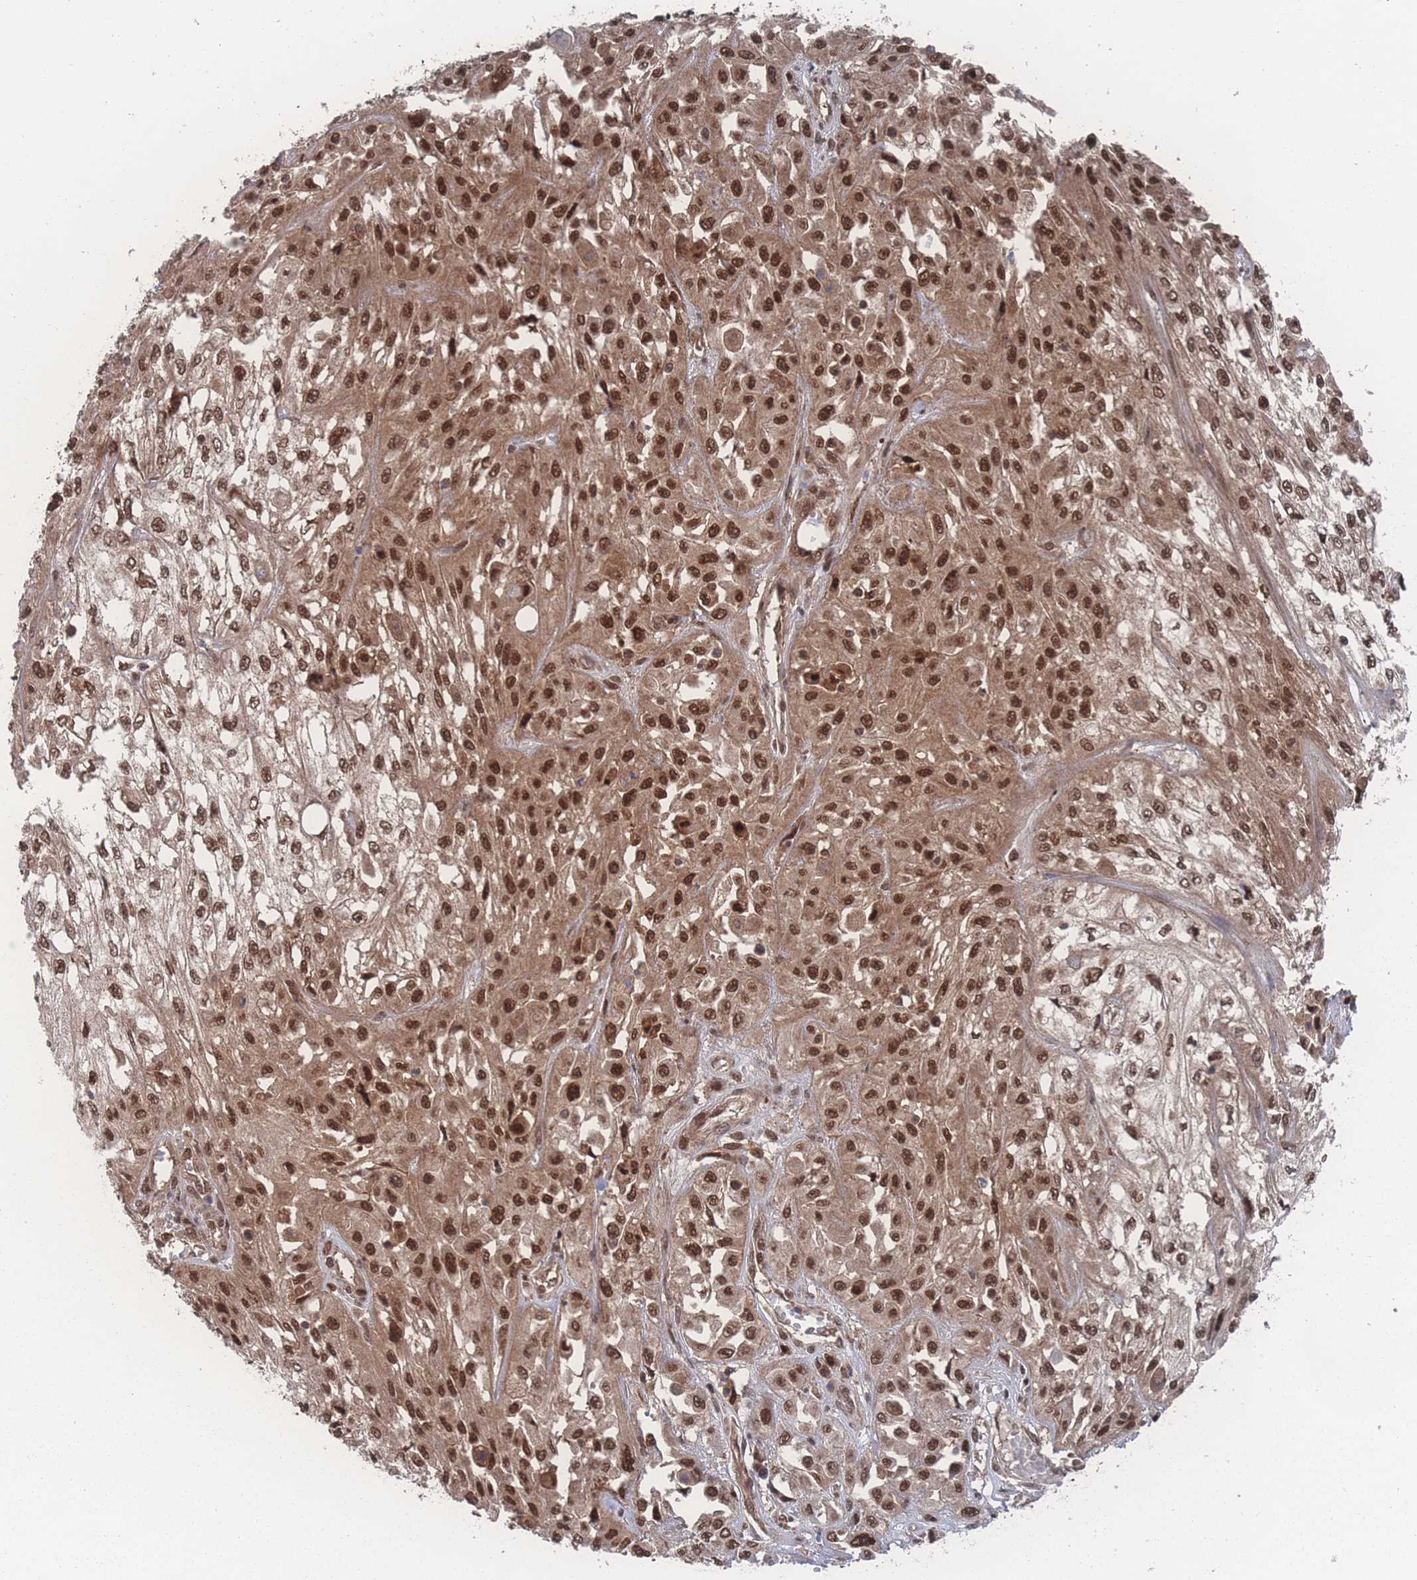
{"staining": {"intensity": "strong", "quantity": ">75%", "location": "nuclear"}, "tissue": "skin cancer", "cell_type": "Tumor cells", "image_type": "cancer", "snomed": [{"axis": "morphology", "description": "Squamous cell carcinoma, NOS"}, {"axis": "morphology", "description": "Squamous cell carcinoma, metastatic, NOS"}, {"axis": "topography", "description": "Skin"}, {"axis": "topography", "description": "Lymph node"}], "caption": "Immunohistochemistry (IHC) micrograph of neoplastic tissue: skin cancer stained using immunohistochemistry (IHC) exhibits high levels of strong protein expression localized specifically in the nuclear of tumor cells, appearing as a nuclear brown color.", "gene": "PSMA1", "patient": {"sex": "male", "age": 75}}